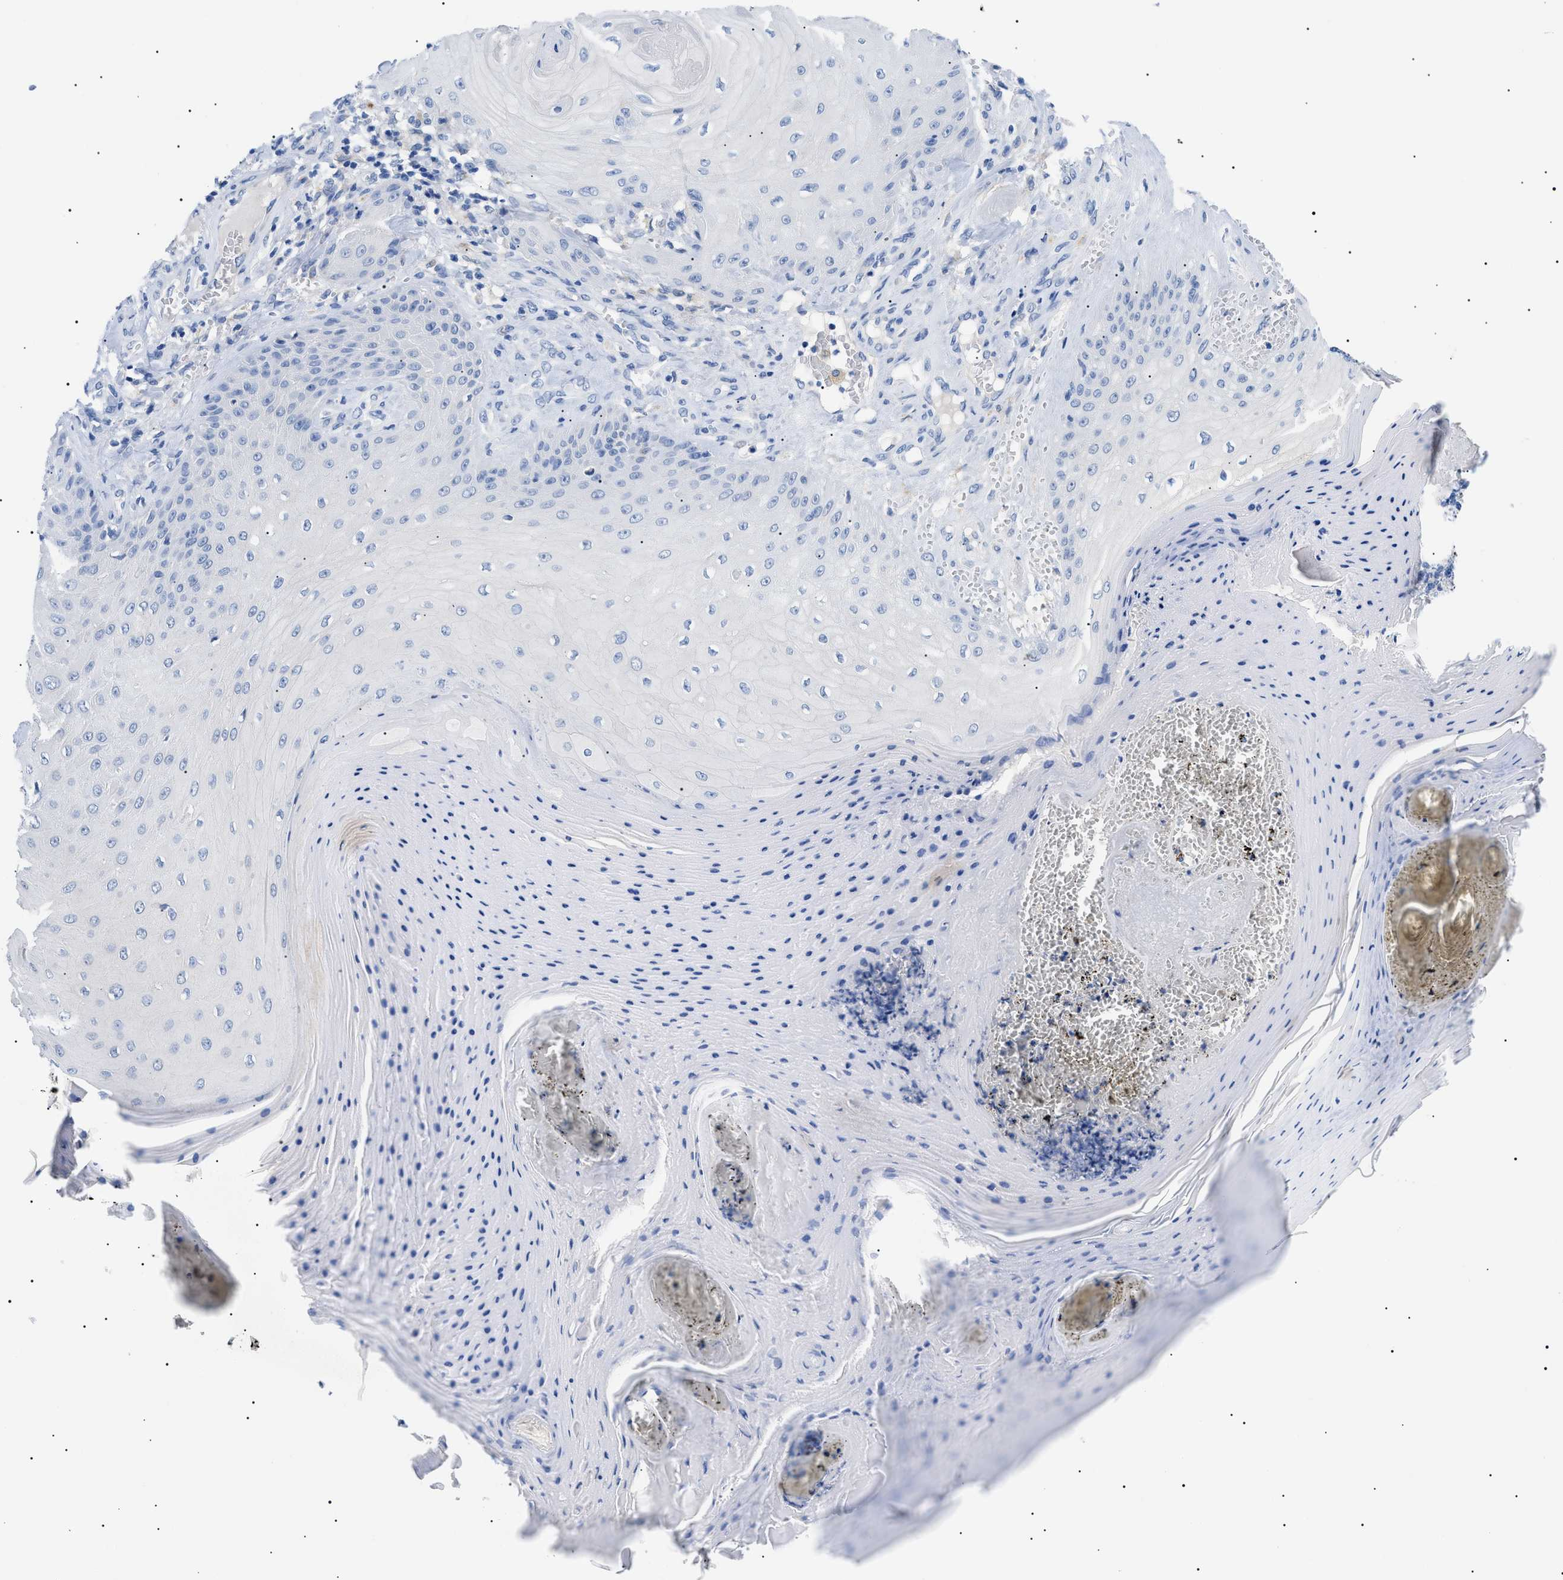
{"staining": {"intensity": "negative", "quantity": "none", "location": "none"}, "tissue": "skin cancer", "cell_type": "Tumor cells", "image_type": "cancer", "snomed": [{"axis": "morphology", "description": "Squamous cell carcinoma, NOS"}, {"axis": "topography", "description": "Skin"}], "caption": "Tumor cells are negative for protein expression in human skin squamous cell carcinoma.", "gene": "ACKR1", "patient": {"sex": "male", "age": 74}}